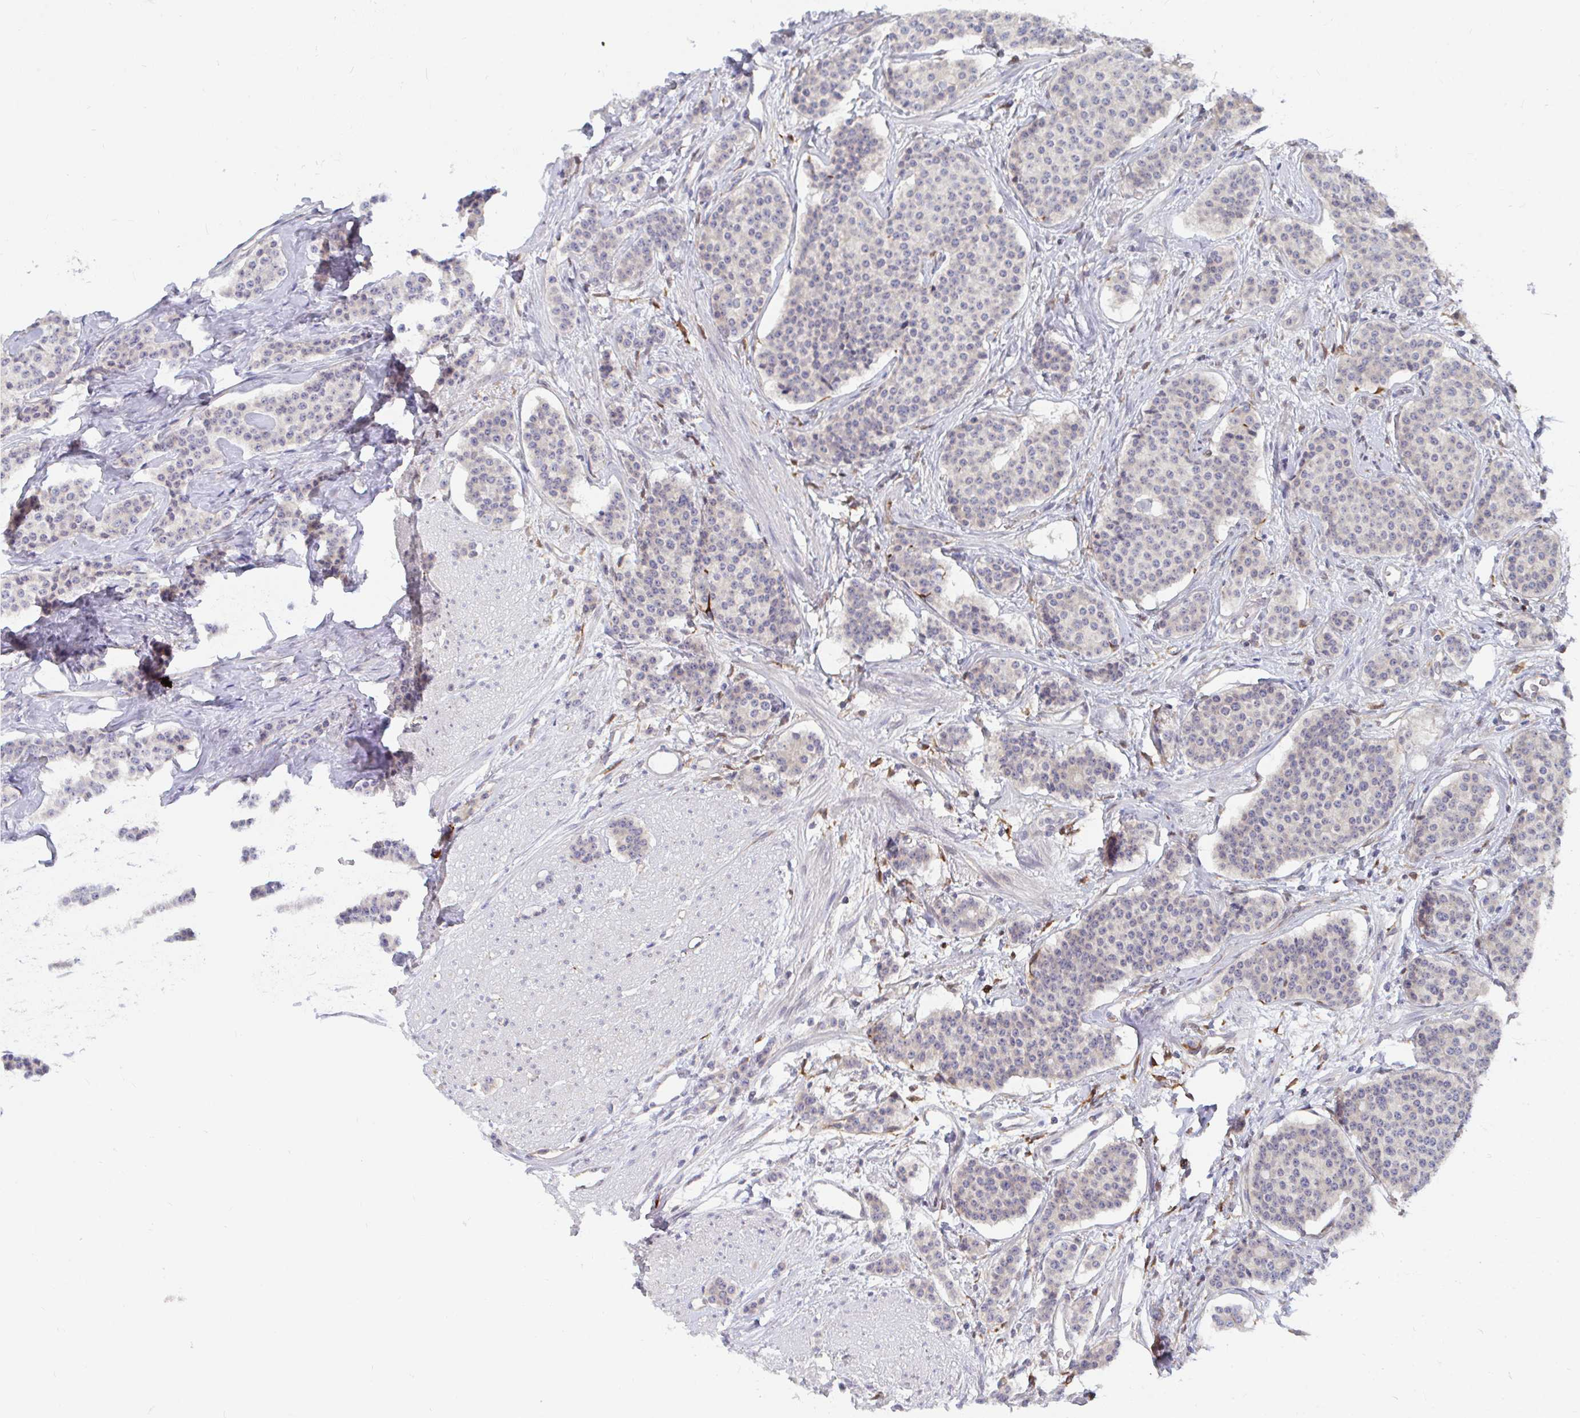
{"staining": {"intensity": "negative", "quantity": "none", "location": "none"}, "tissue": "carcinoid", "cell_type": "Tumor cells", "image_type": "cancer", "snomed": [{"axis": "morphology", "description": "Carcinoid, malignant, NOS"}, {"axis": "topography", "description": "Small intestine"}], "caption": "The immunohistochemistry (IHC) micrograph has no significant expression in tumor cells of carcinoid tissue.", "gene": "EIF1AD", "patient": {"sex": "female", "age": 64}}